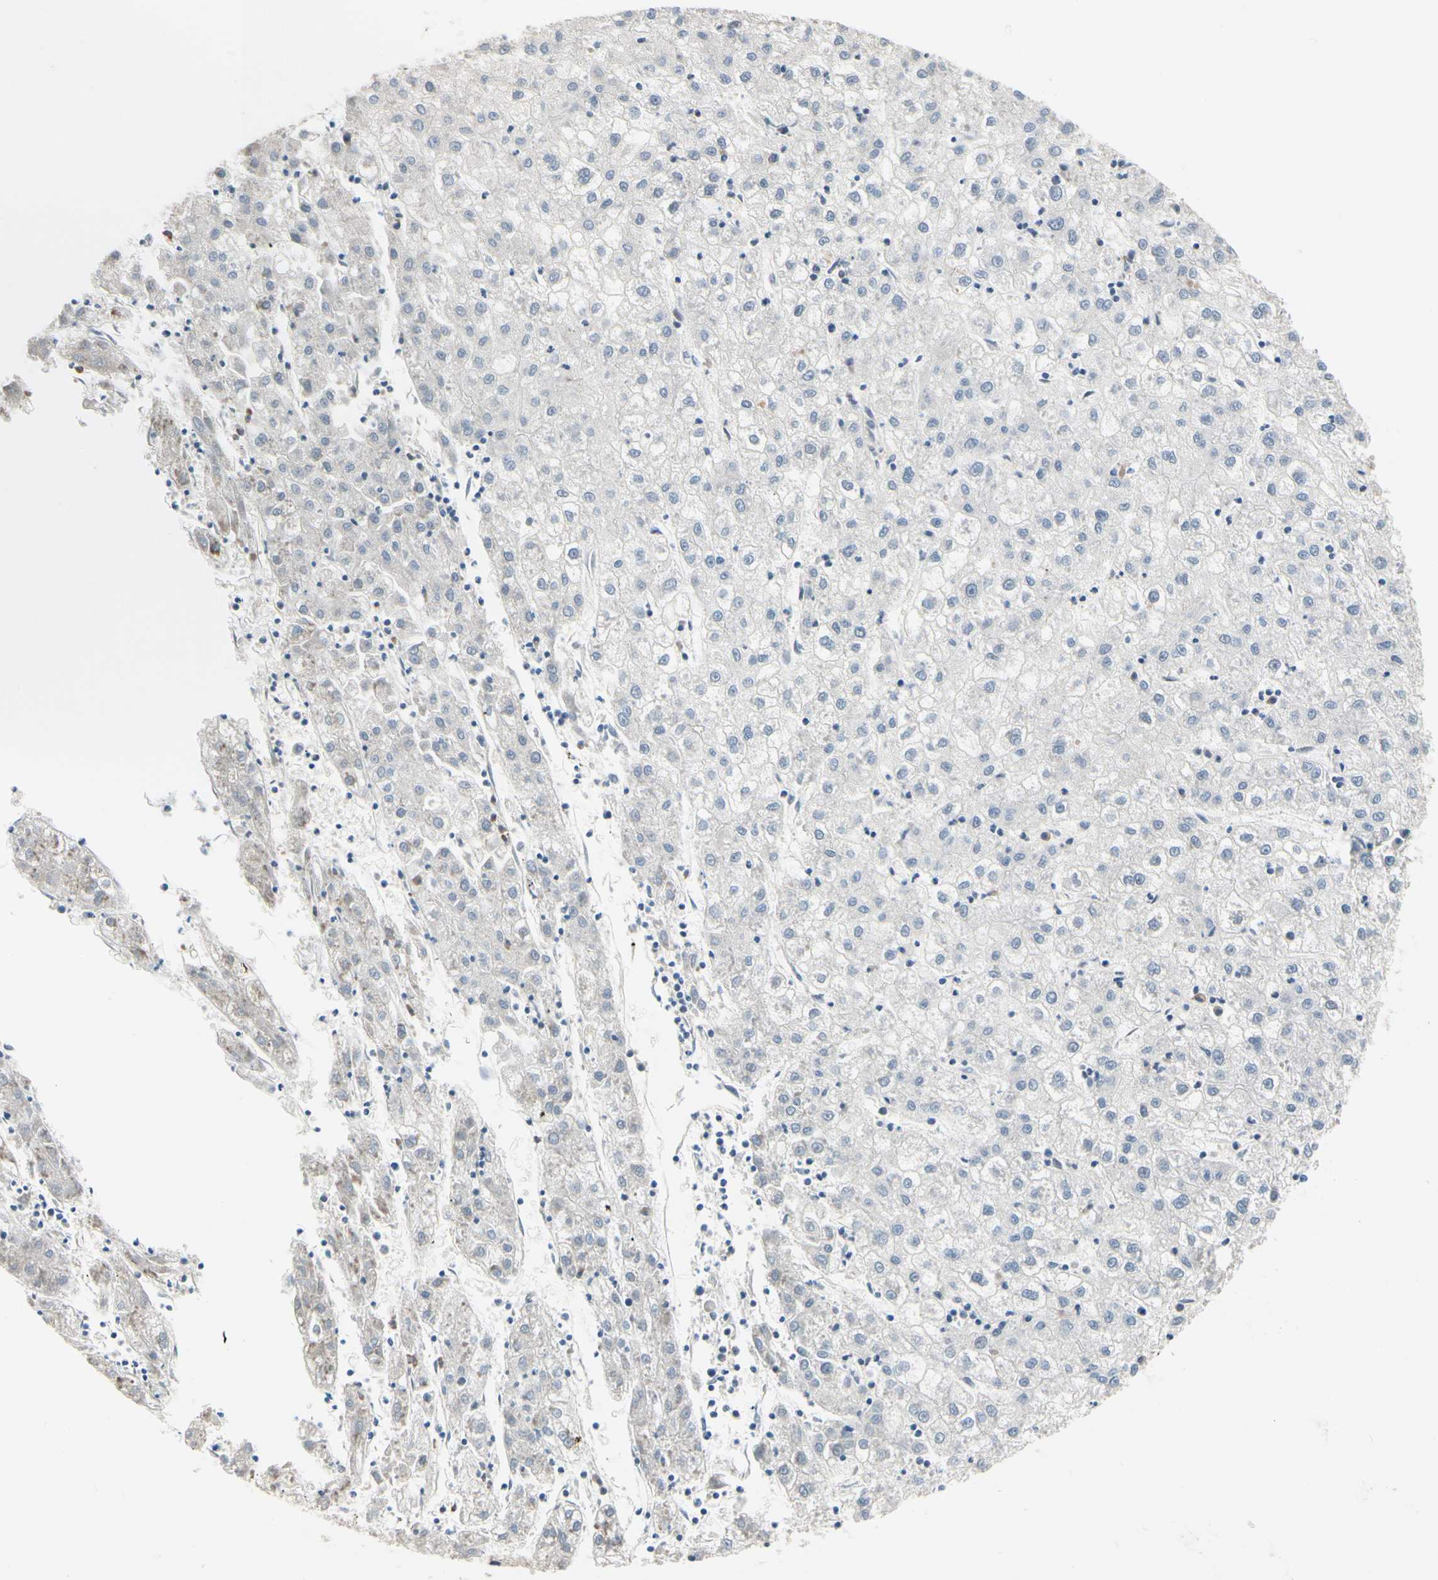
{"staining": {"intensity": "negative", "quantity": "none", "location": "none"}, "tissue": "liver cancer", "cell_type": "Tumor cells", "image_type": "cancer", "snomed": [{"axis": "morphology", "description": "Carcinoma, Hepatocellular, NOS"}, {"axis": "topography", "description": "Liver"}], "caption": "IHC micrograph of human hepatocellular carcinoma (liver) stained for a protein (brown), which reveals no staining in tumor cells.", "gene": "TAF4", "patient": {"sex": "male", "age": 72}}